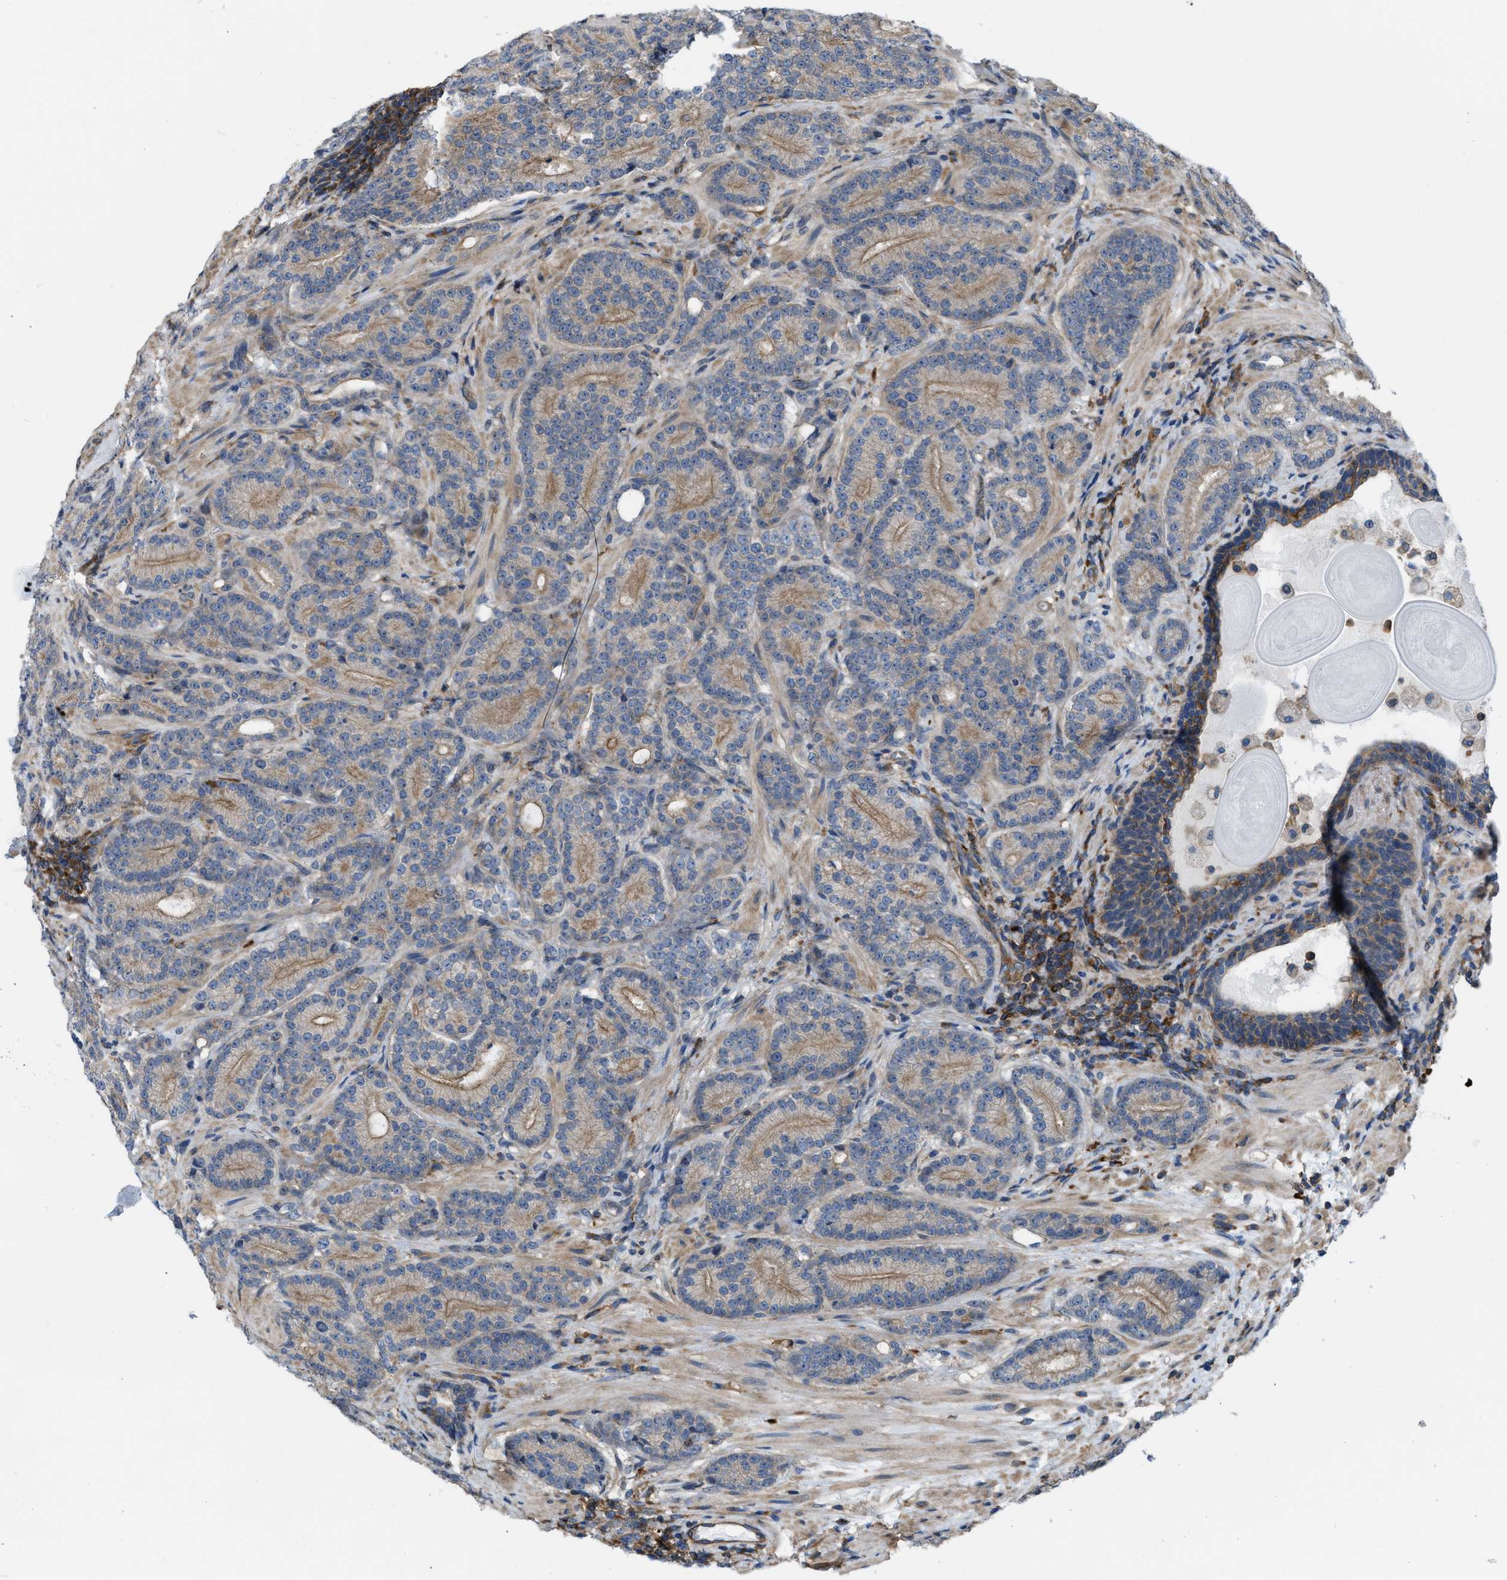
{"staining": {"intensity": "moderate", "quantity": ">75%", "location": "cytoplasmic/membranous"}, "tissue": "prostate cancer", "cell_type": "Tumor cells", "image_type": "cancer", "snomed": [{"axis": "morphology", "description": "Adenocarcinoma, High grade"}, {"axis": "topography", "description": "Prostate"}], "caption": "Moderate cytoplasmic/membranous expression for a protein is identified in about >75% of tumor cells of high-grade adenocarcinoma (prostate) using immunohistochemistry (IHC).", "gene": "MYO18A", "patient": {"sex": "male", "age": 61}}